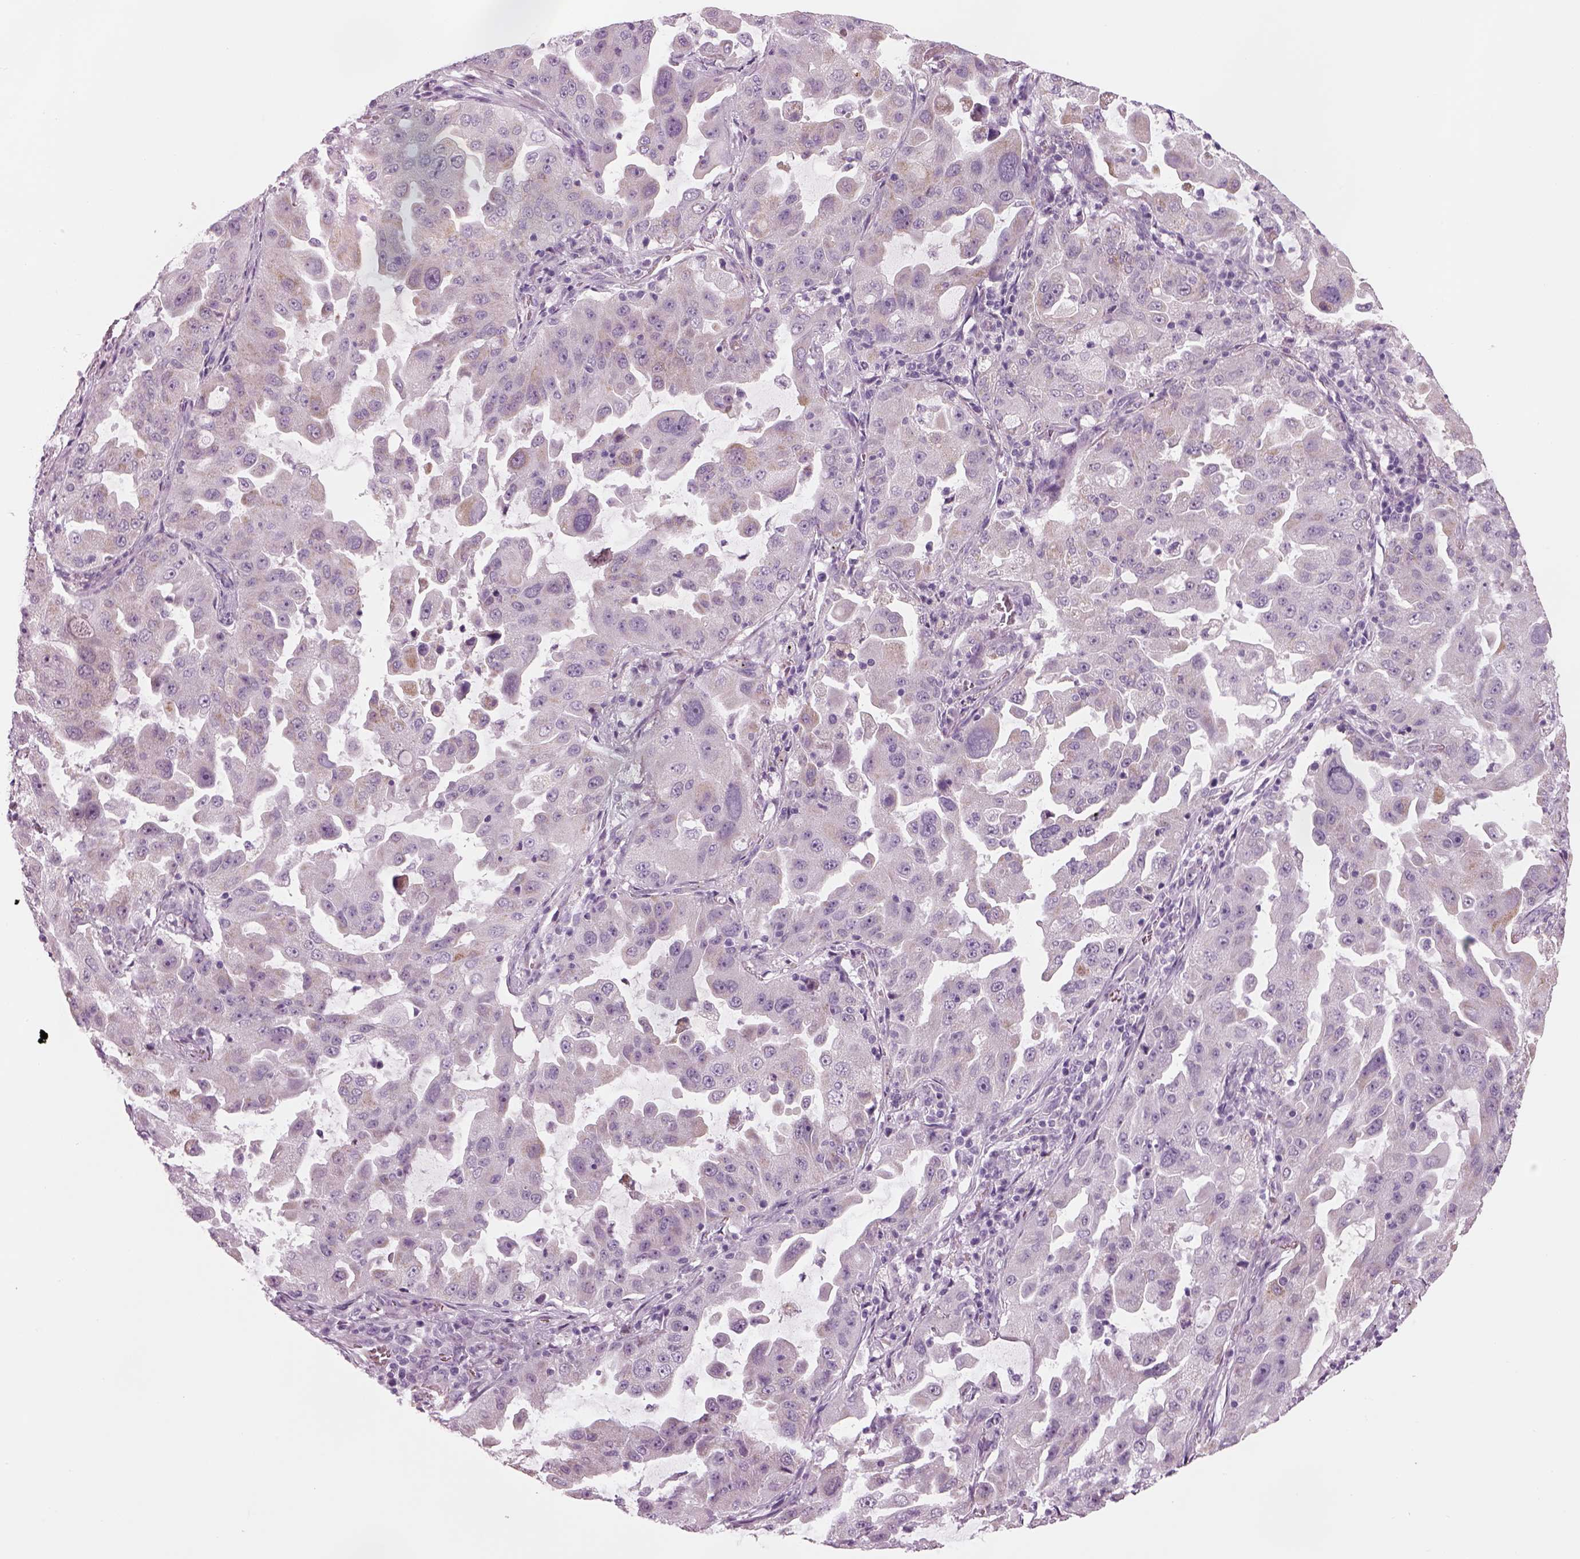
{"staining": {"intensity": "negative", "quantity": "none", "location": "none"}, "tissue": "lung cancer", "cell_type": "Tumor cells", "image_type": "cancer", "snomed": [{"axis": "morphology", "description": "Adenocarcinoma, NOS"}, {"axis": "topography", "description": "Lung"}], "caption": "Tumor cells are negative for protein expression in human lung cancer (adenocarcinoma). (Immunohistochemistry (ihc), brightfield microscopy, high magnification).", "gene": "KCNMB4", "patient": {"sex": "female", "age": 61}}